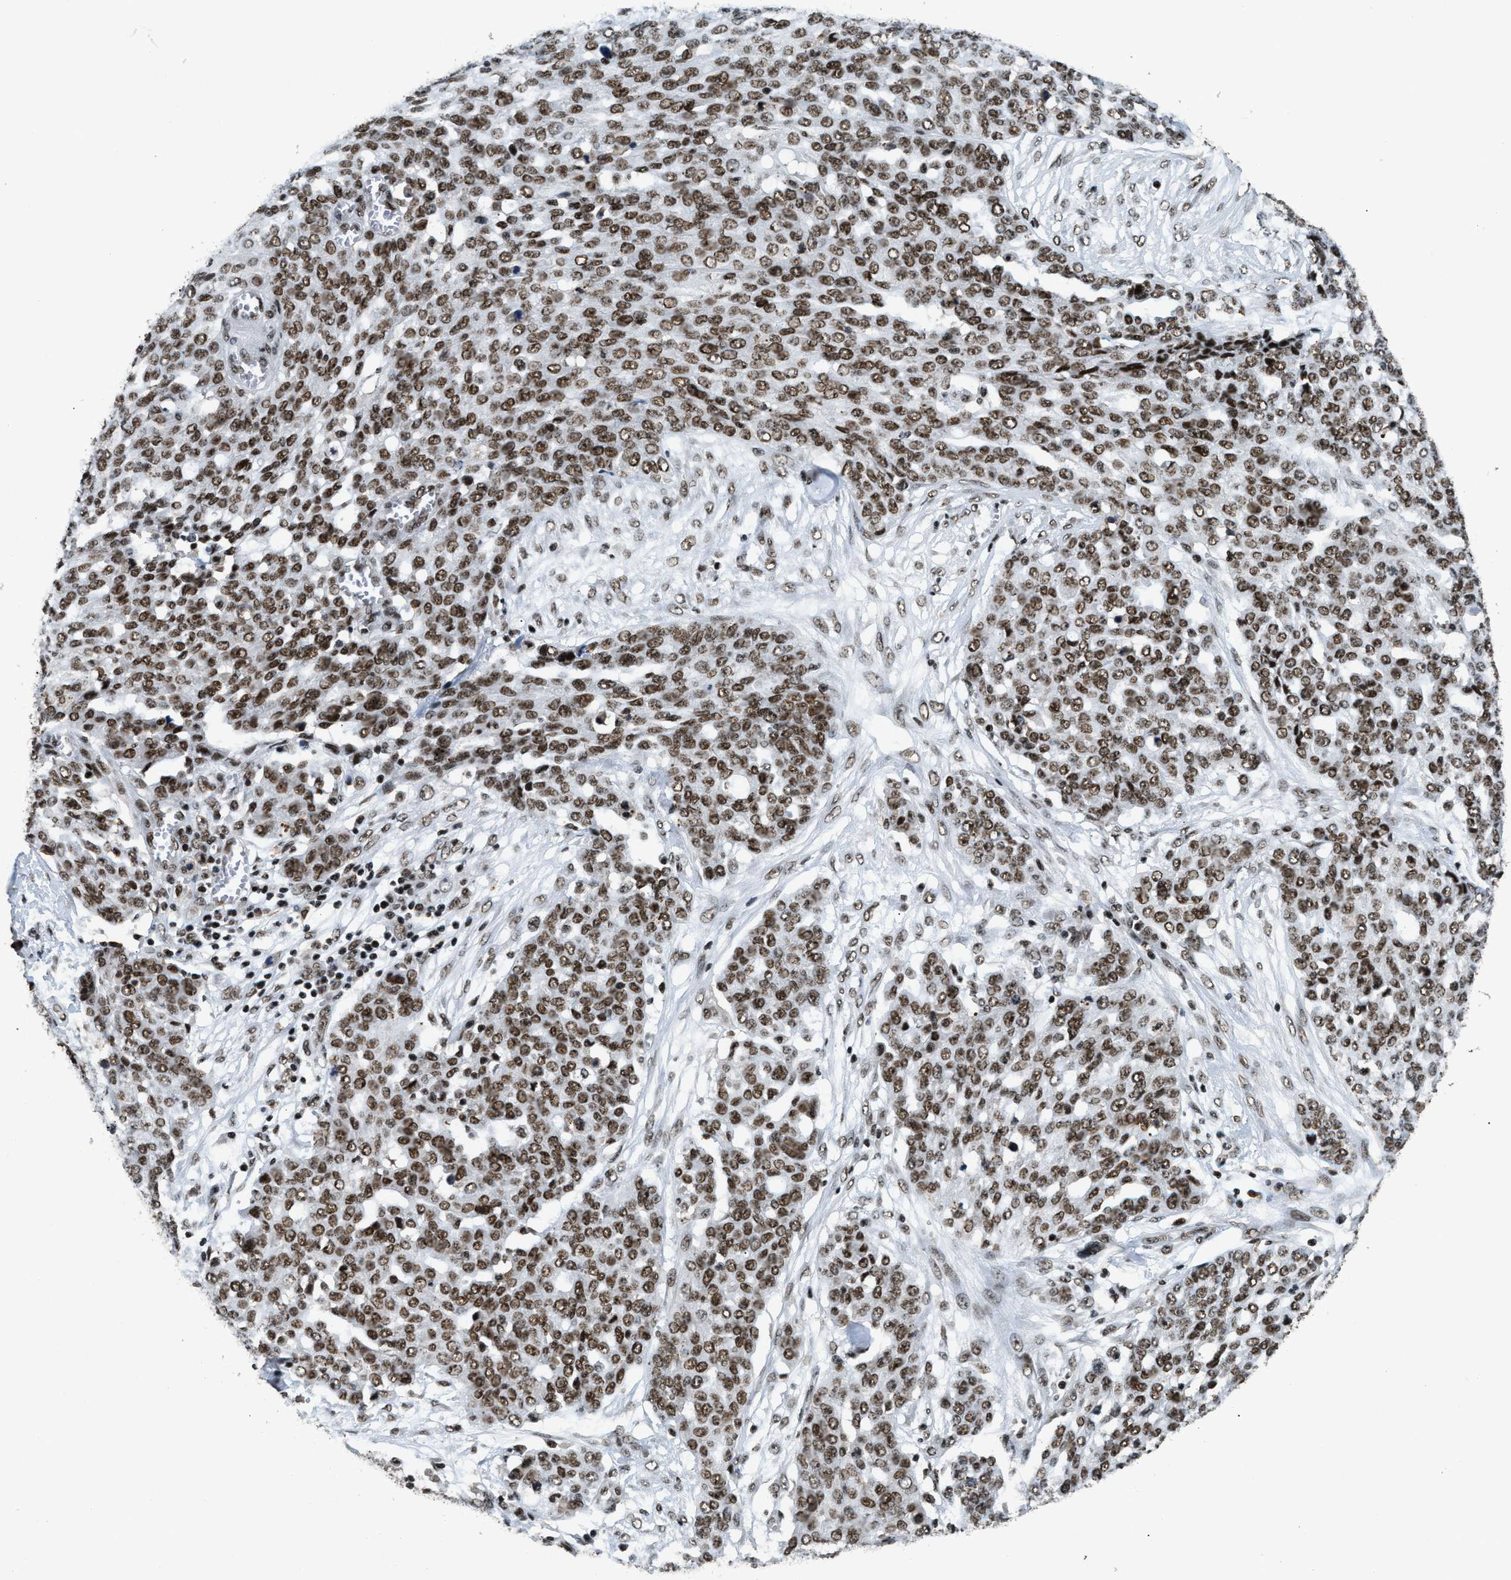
{"staining": {"intensity": "moderate", "quantity": ">75%", "location": "nuclear"}, "tissue": "ovarian cancer", "cell_type": "Tumor cells", "image_type": "cancer", "snomed": [{"axis": "morphology", "description": "Cystadenocarcinoma, serous, NOS"}, {"axis": "topography", "description": "Soft tissue"}, {"axis": "topography", "description": "Ovary"}], "caption": "Brown immunohistochemical staining in human ovarian cancer (serous cystadenocarcinoma) reveals moderate nuclear expression in about >75% of tumor cells. (DAB IHC, brown staining for protein, blue staining for nuclei).", "gene": "RAD21", "patient": {"sex": "female", "age": 57}}